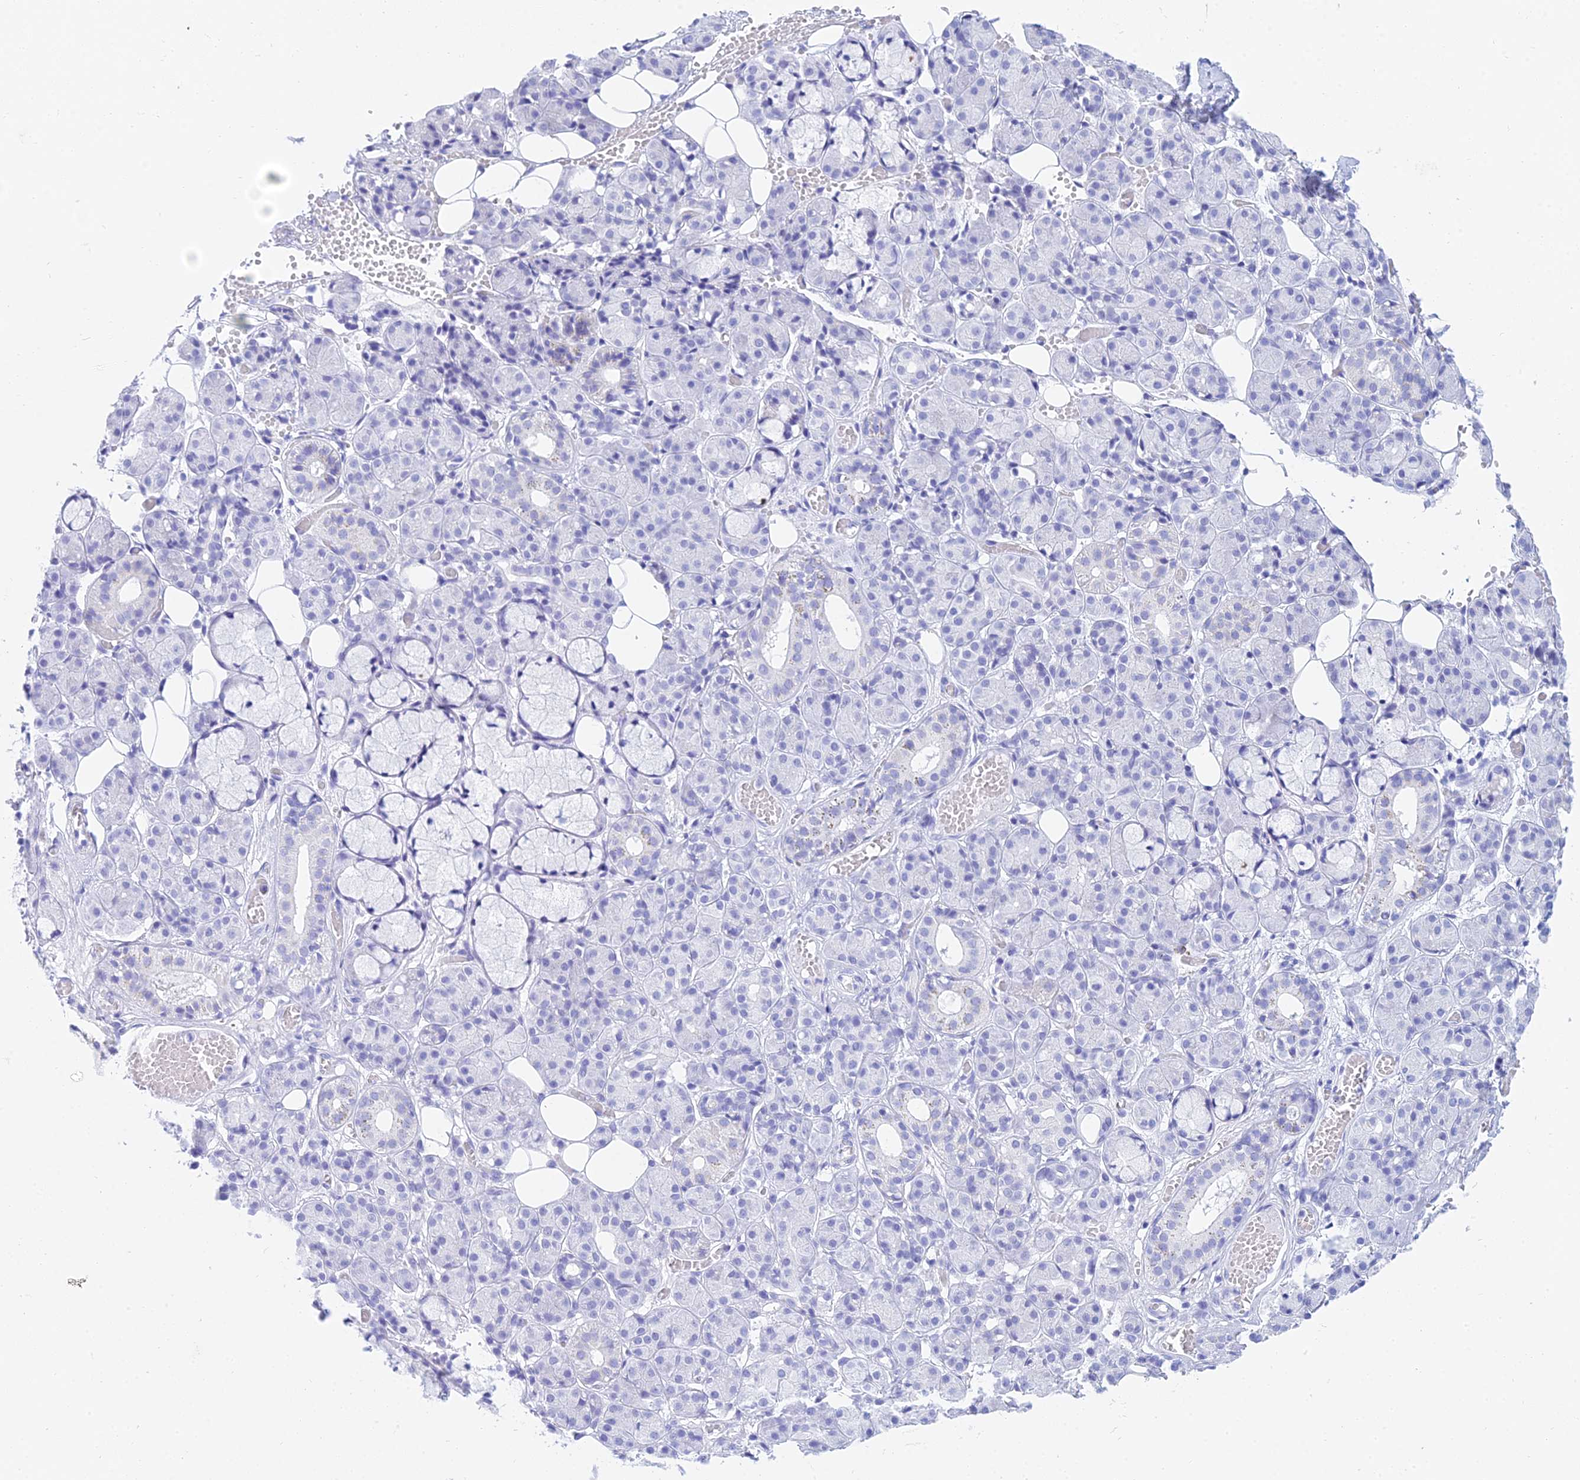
{"staining": {"intensity": "negative", "quantity": "none", "location": "none"}, "tissue": "salivary gland", "cell_type": "Glandular cells", "image_type": "normal", "snomed": [{"axis": "morphology", "description": "Normal tissue, NOS"}, {"axis": "topography", "description": "Salivary gland"}], "caption": "IHC micrograph of benign salivary gland: human salivary gland stained with DAB (3,3'-diaminobenzidine) shows no significant protein staining in glandular cells.", "gene": "PATE4", "patient": {"sex": "male", "age": 63}}